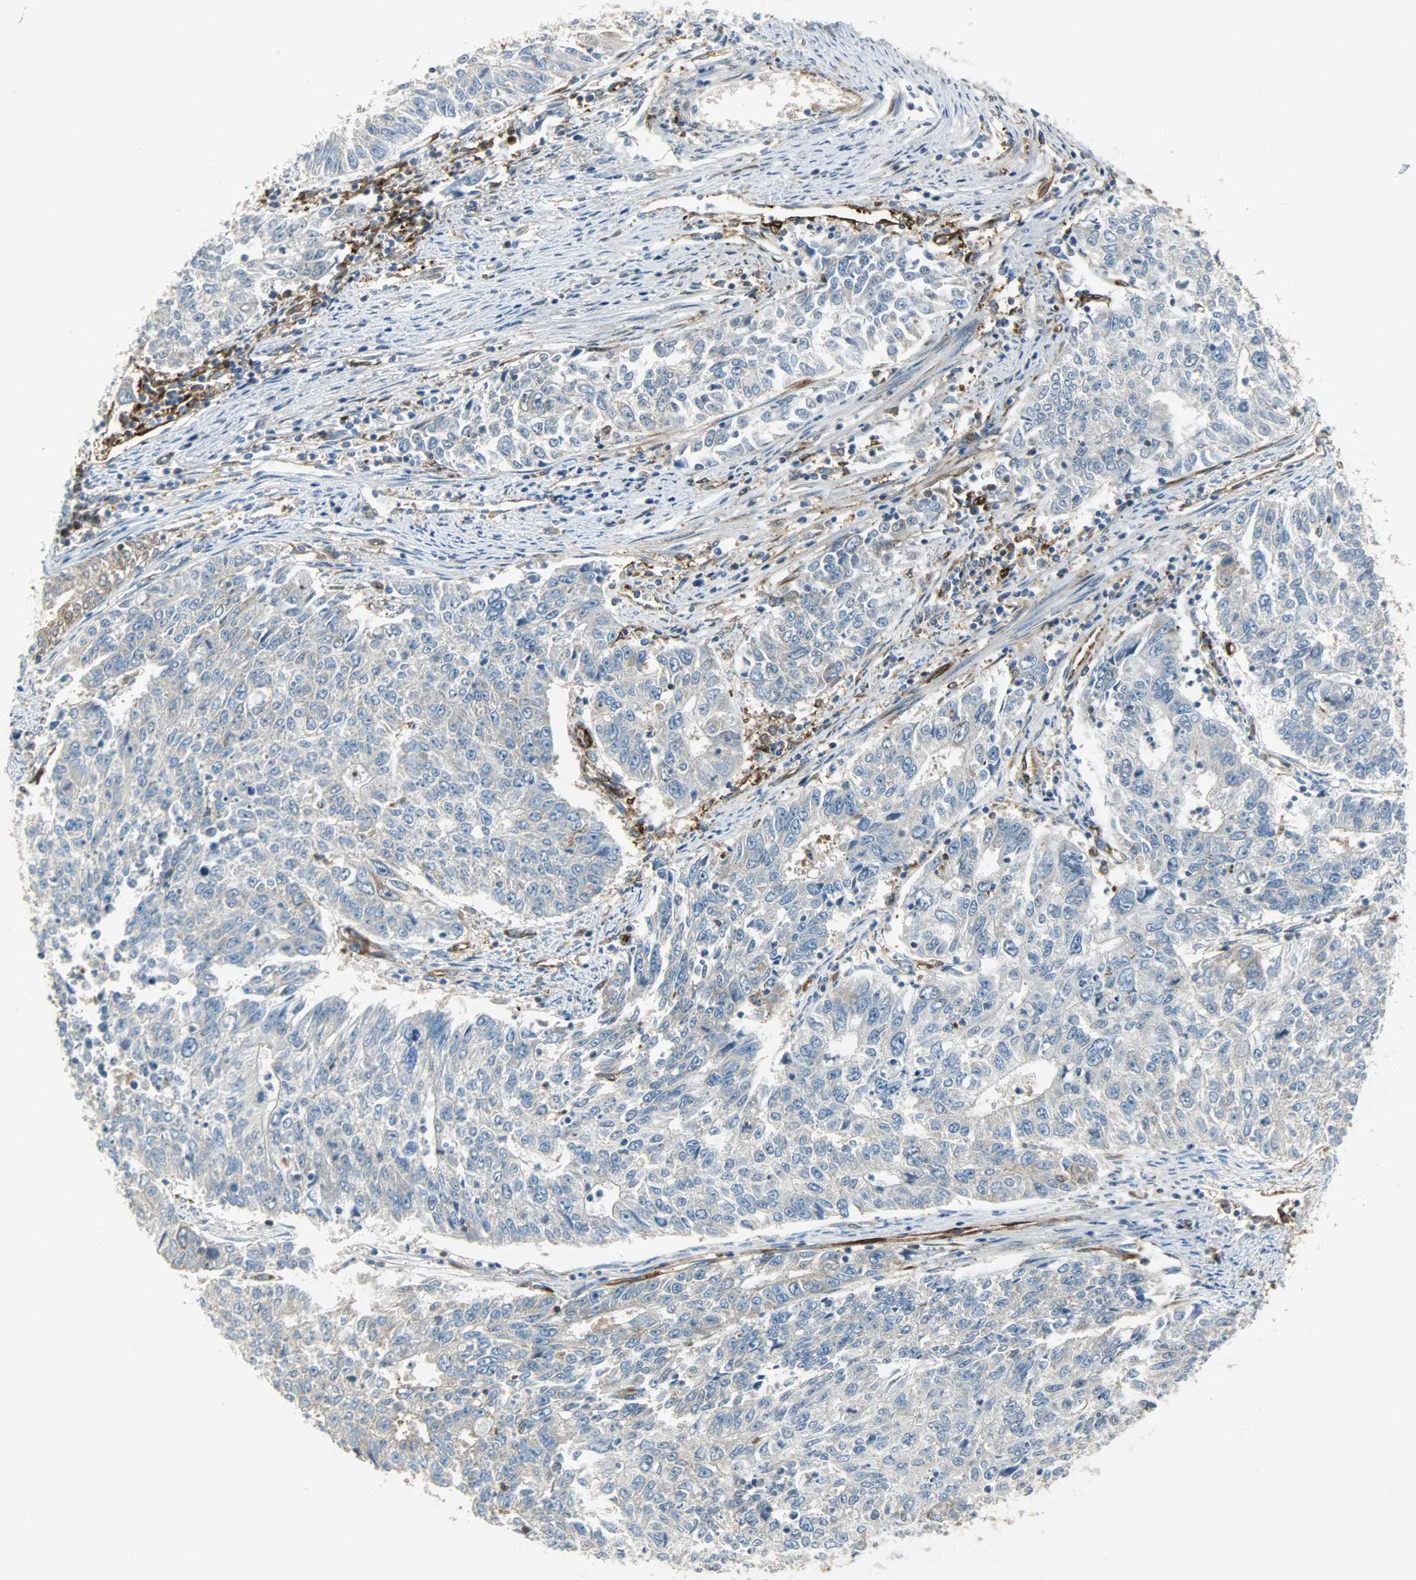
{"staining": {"intensity": "strong", "quantity": ">75%", "location": "cytoplasmic/membranous"}, "tissue": "endometrial cancer", "cell_type": "Tumor cells", "image_type": "cancer", "snomed": [{"axis": "morphology", "description": "Adenocarcinoma, NOS"}, {"axis": "topography", "description": "Endometrium"}], "caption": "This histopathology image exhibits IHC staining of endometrial cancer, with high strong cytoplasmic/membranous positivity in about >75% of tumor cells.", "gene": "WARS1", "patient": {"sex": "female", "age": 42}}